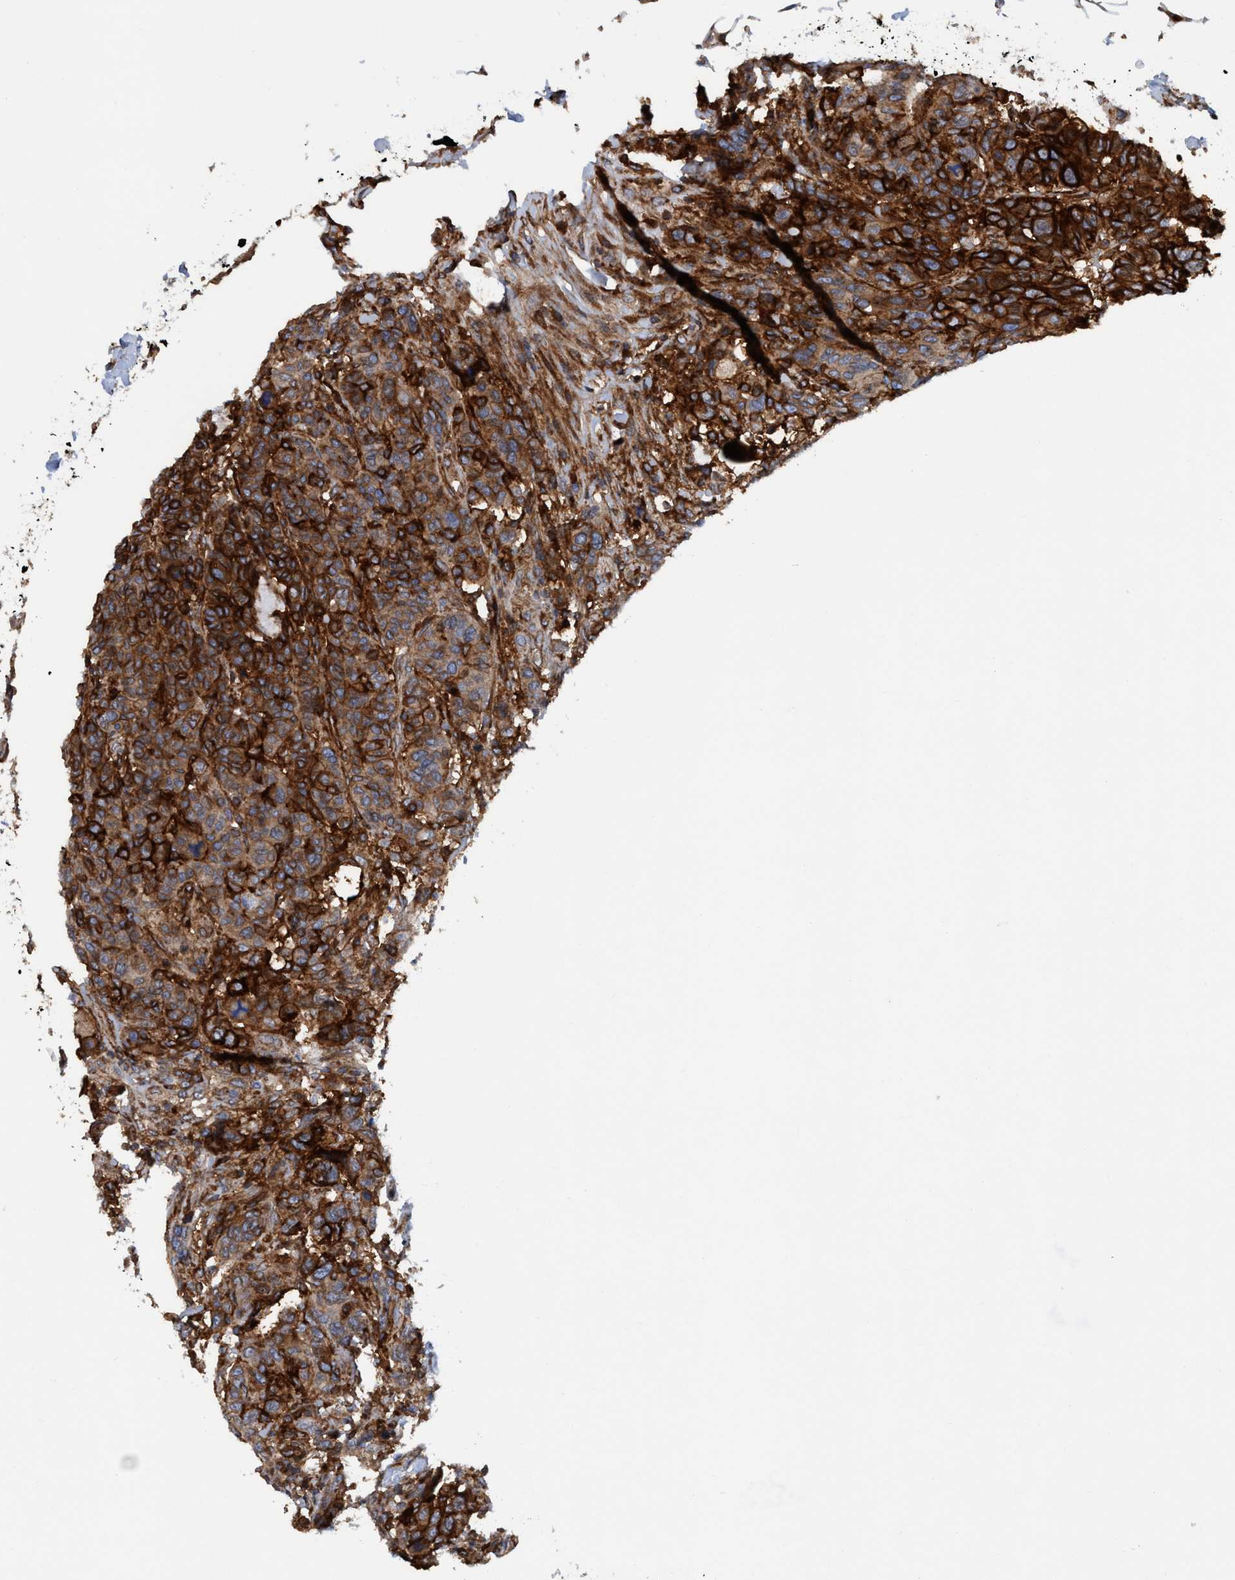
{"staining": {"intensity": "strong", "quantity": ">75%", "location": "cytoplasmic/membranous"}, "tissue": "breast cancer", "cell_type": "Tumor cells", "image_type": "cancer", "snomed": [{"axis": "morphology", "description": "Duct carcinoma"}, {"axis": "topography", "description": "Breast"}], "caption": "Strong cytoplasmic/membranous expression for a protein is present in approximately >75% of tumor cells of breast cancer using immunohistochemistry (IHC).", "gene": "SLC16A3", "patient": {"sex": "female", "age": 37}}